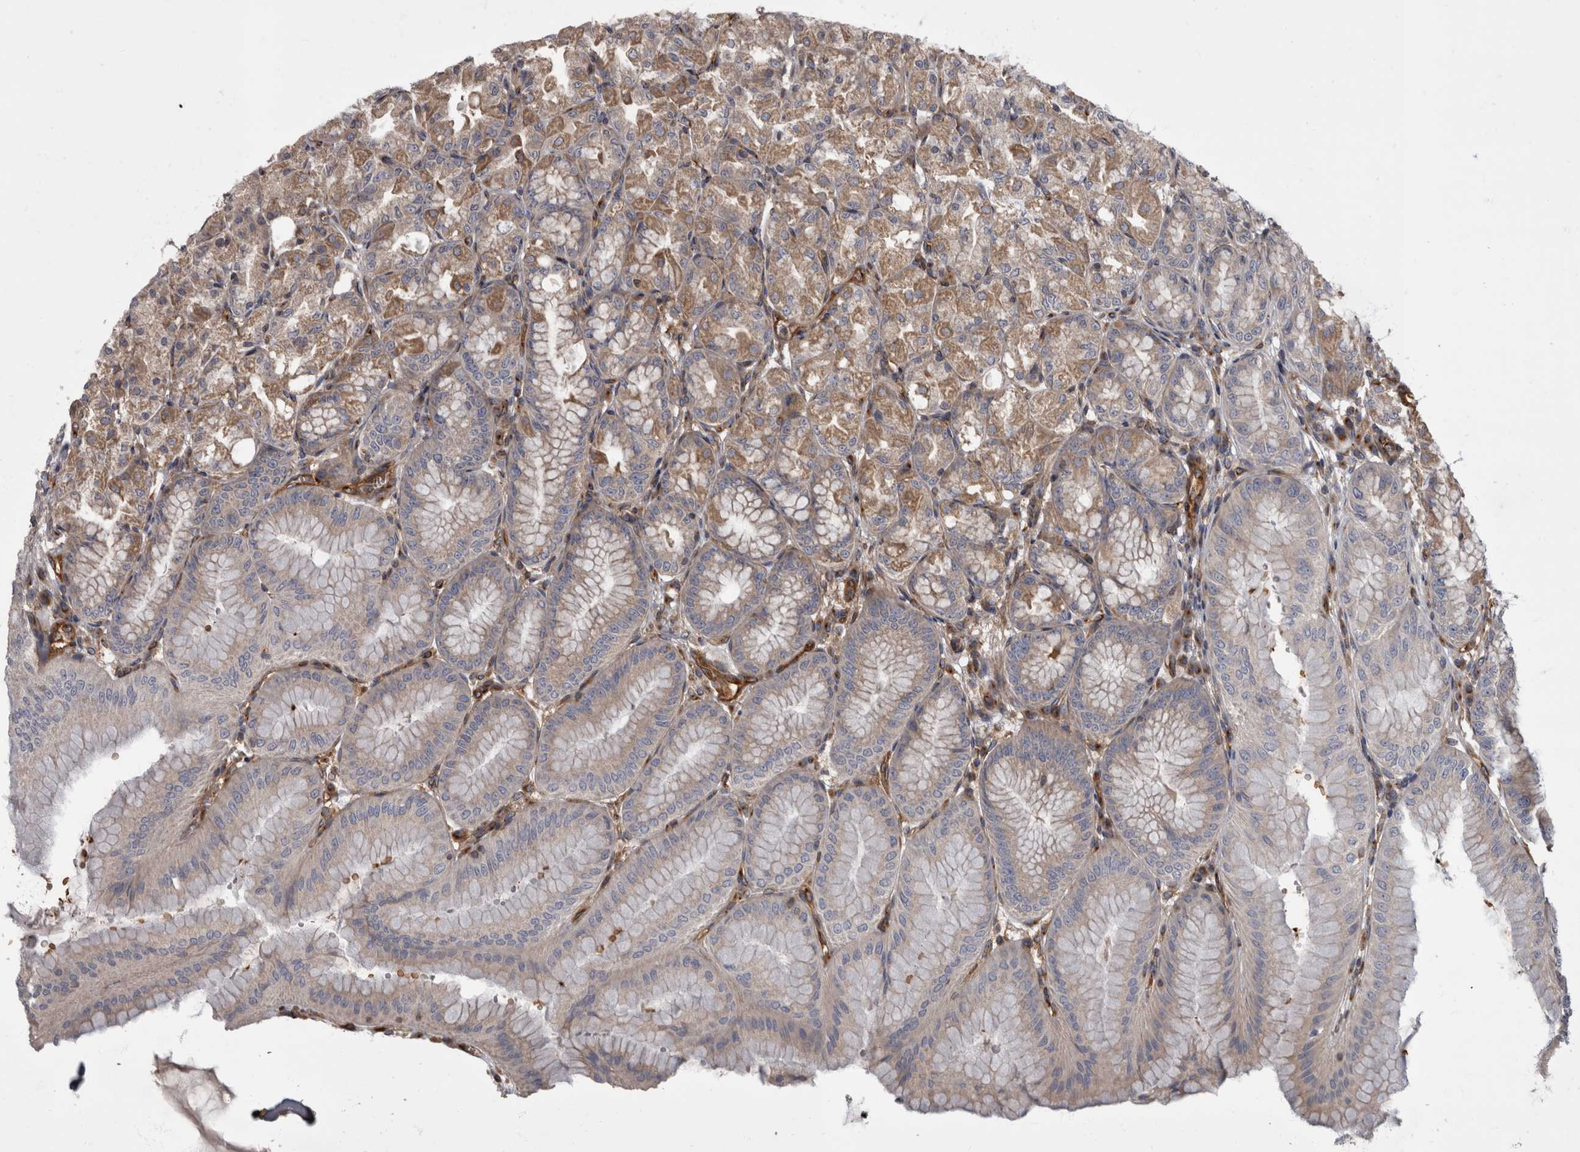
{"staining": {"intensity": "weak", "quantity": "25%-75%", "location": "cytoplasmic/membranous"}, "tissue": "stomach", "cell_type": "Glandular cells", "image_type": "normal", "snomed": [{"axis": "morphology", "description": "Normal tissue, NOS"}, {"axis": "topography", "description": "Stomach, lower"}], "caption": "An IHC micrograph of benign tissue is shown. Protein staining in brown shows weak cytoplasmic/membranous positivity in stomach within glandular cells. The staining was performed using DAB (3,3'-diaminobenzidine), with brown indicating positive protein expression. Nuclei are stained blue with hematoxylin.", "gene": "HOOK3", "patient": {"sex": "male", "age": 71}}